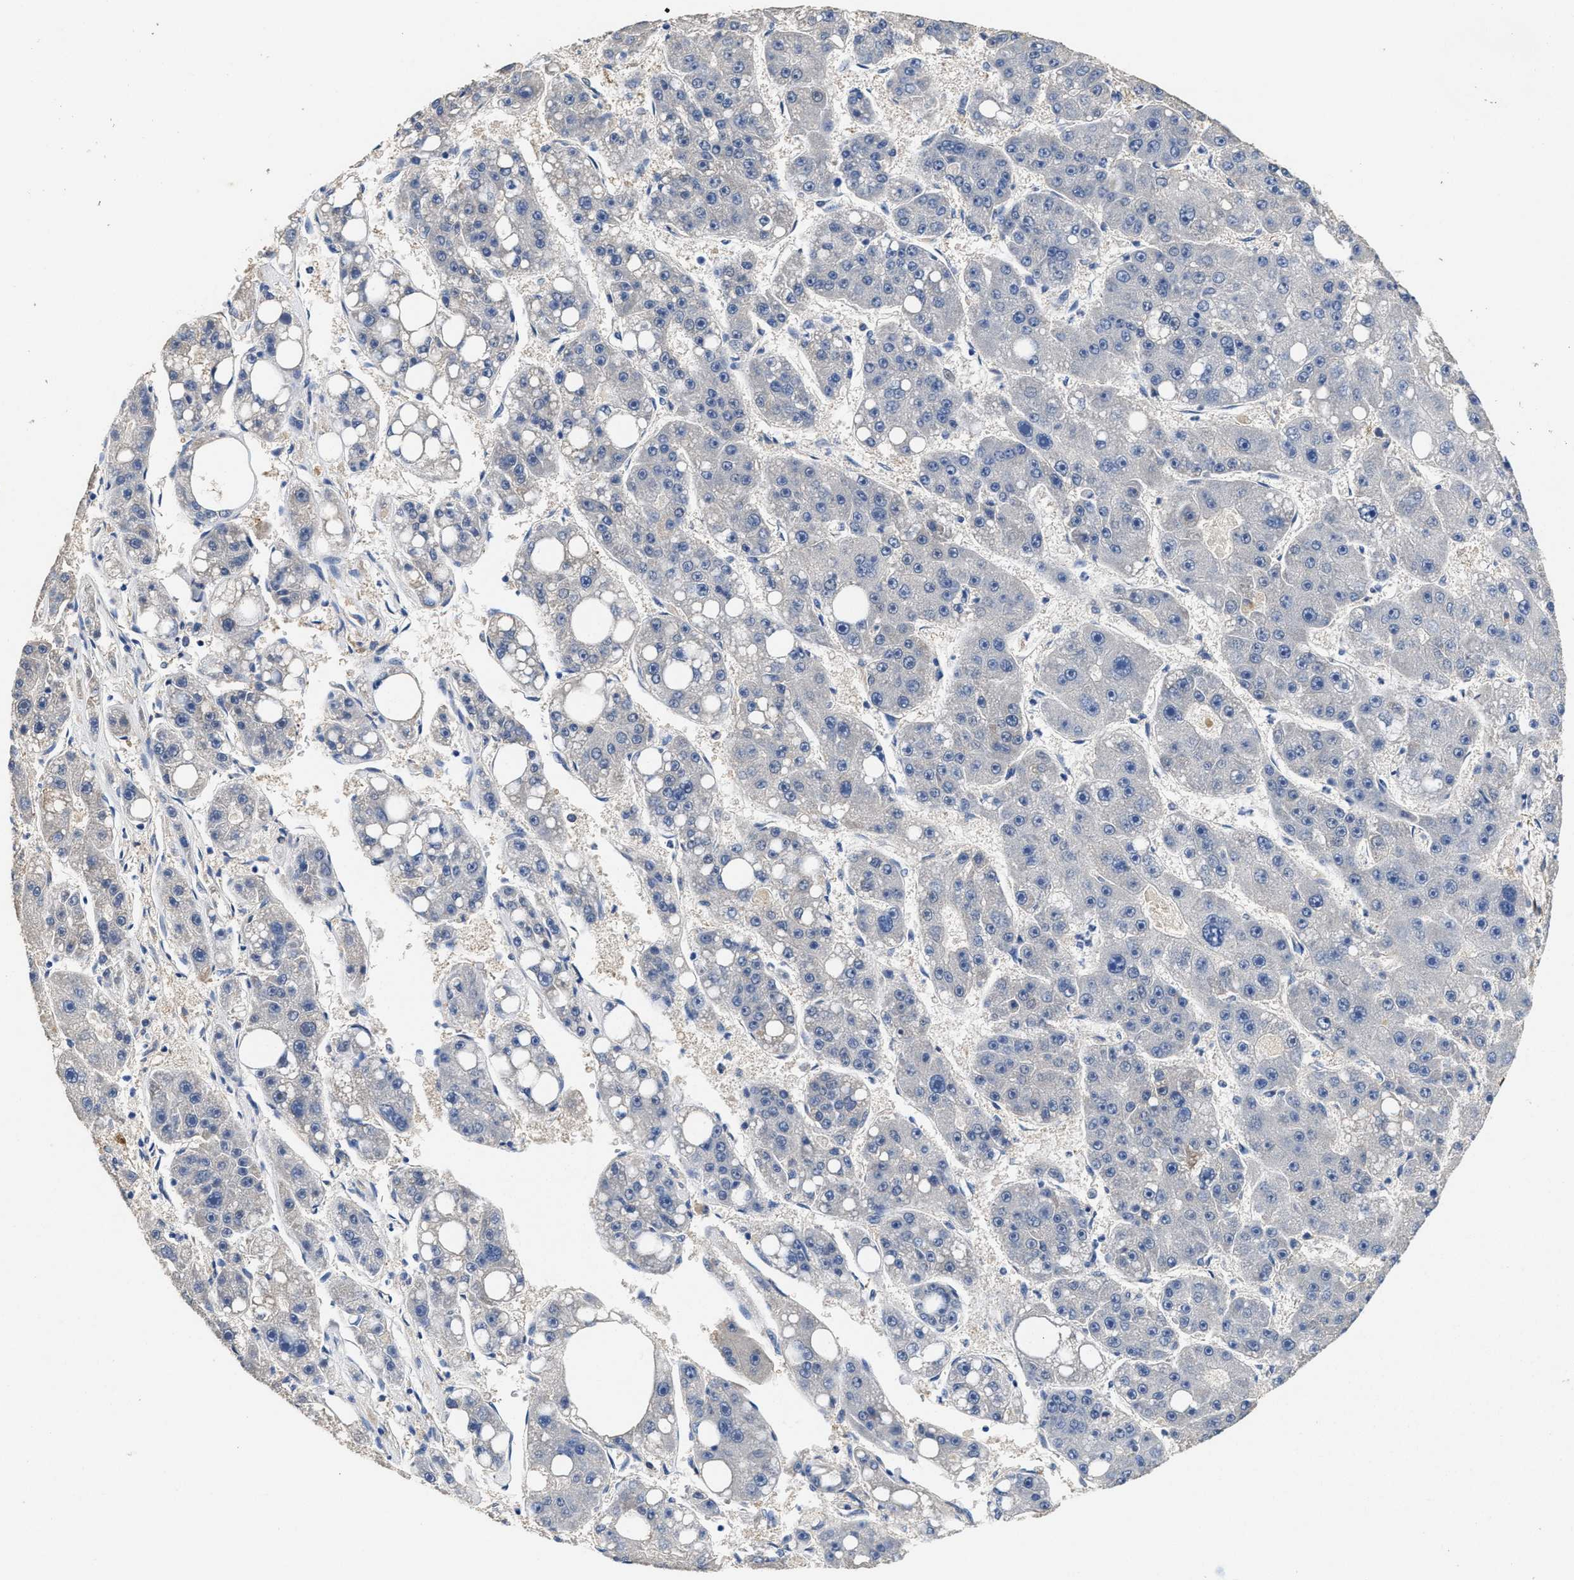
{"staining": {"intensity": "negative", "quantity": "none", "location": "none"}, "tissue": "liver cancer", "cell_type": "Tumor cells", "image_type": "cancer", "snomed": [{"axis": "morphology", "description": "Carcinoma, Hepatocellular, NOS"}, {"axis": "topography", "description": "Liver"}], "caption": "The histopathology image reveals no staining of tumor cells in liver cancer.", "gene": "PEG10", "patient": {"sex": "female", "age": 61}}